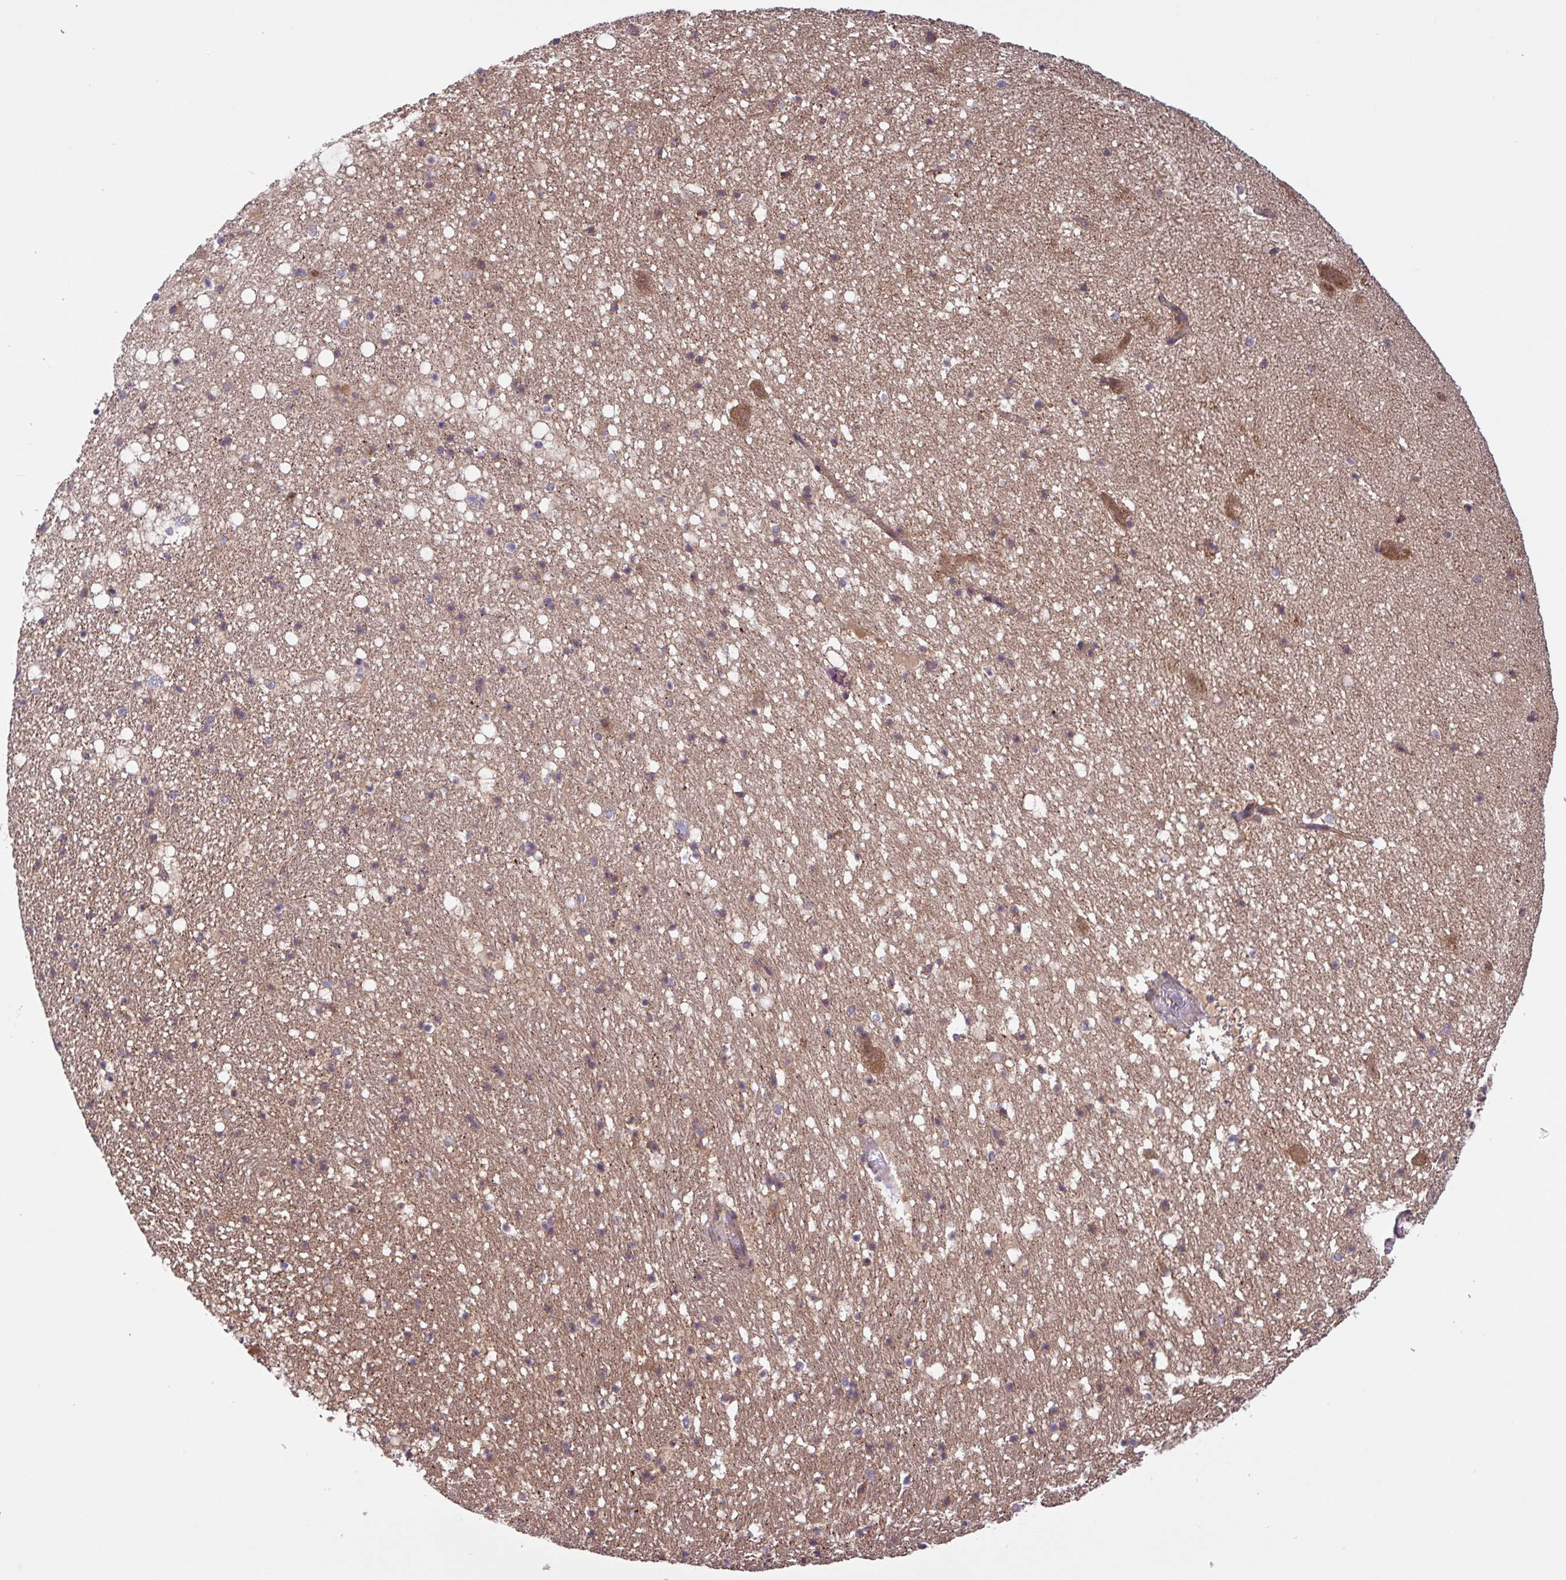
{"staining": {"intensity": "negative", "quantity": "none", "location": "none"}, "tissue": "hippocampus", "cell_type": "Glial cells", "image_type": "normal", "snomed": [{"axis": "morphology", "description": "Normal tissue, NOS"}, {"axis": "topography", "description": "Hippocampus"}], "caption": "The histopathology image displays no significant expression in glial cells of hippocampus.", "gene": "INTS10", "patient": {"sex": "female", "age": 42}}